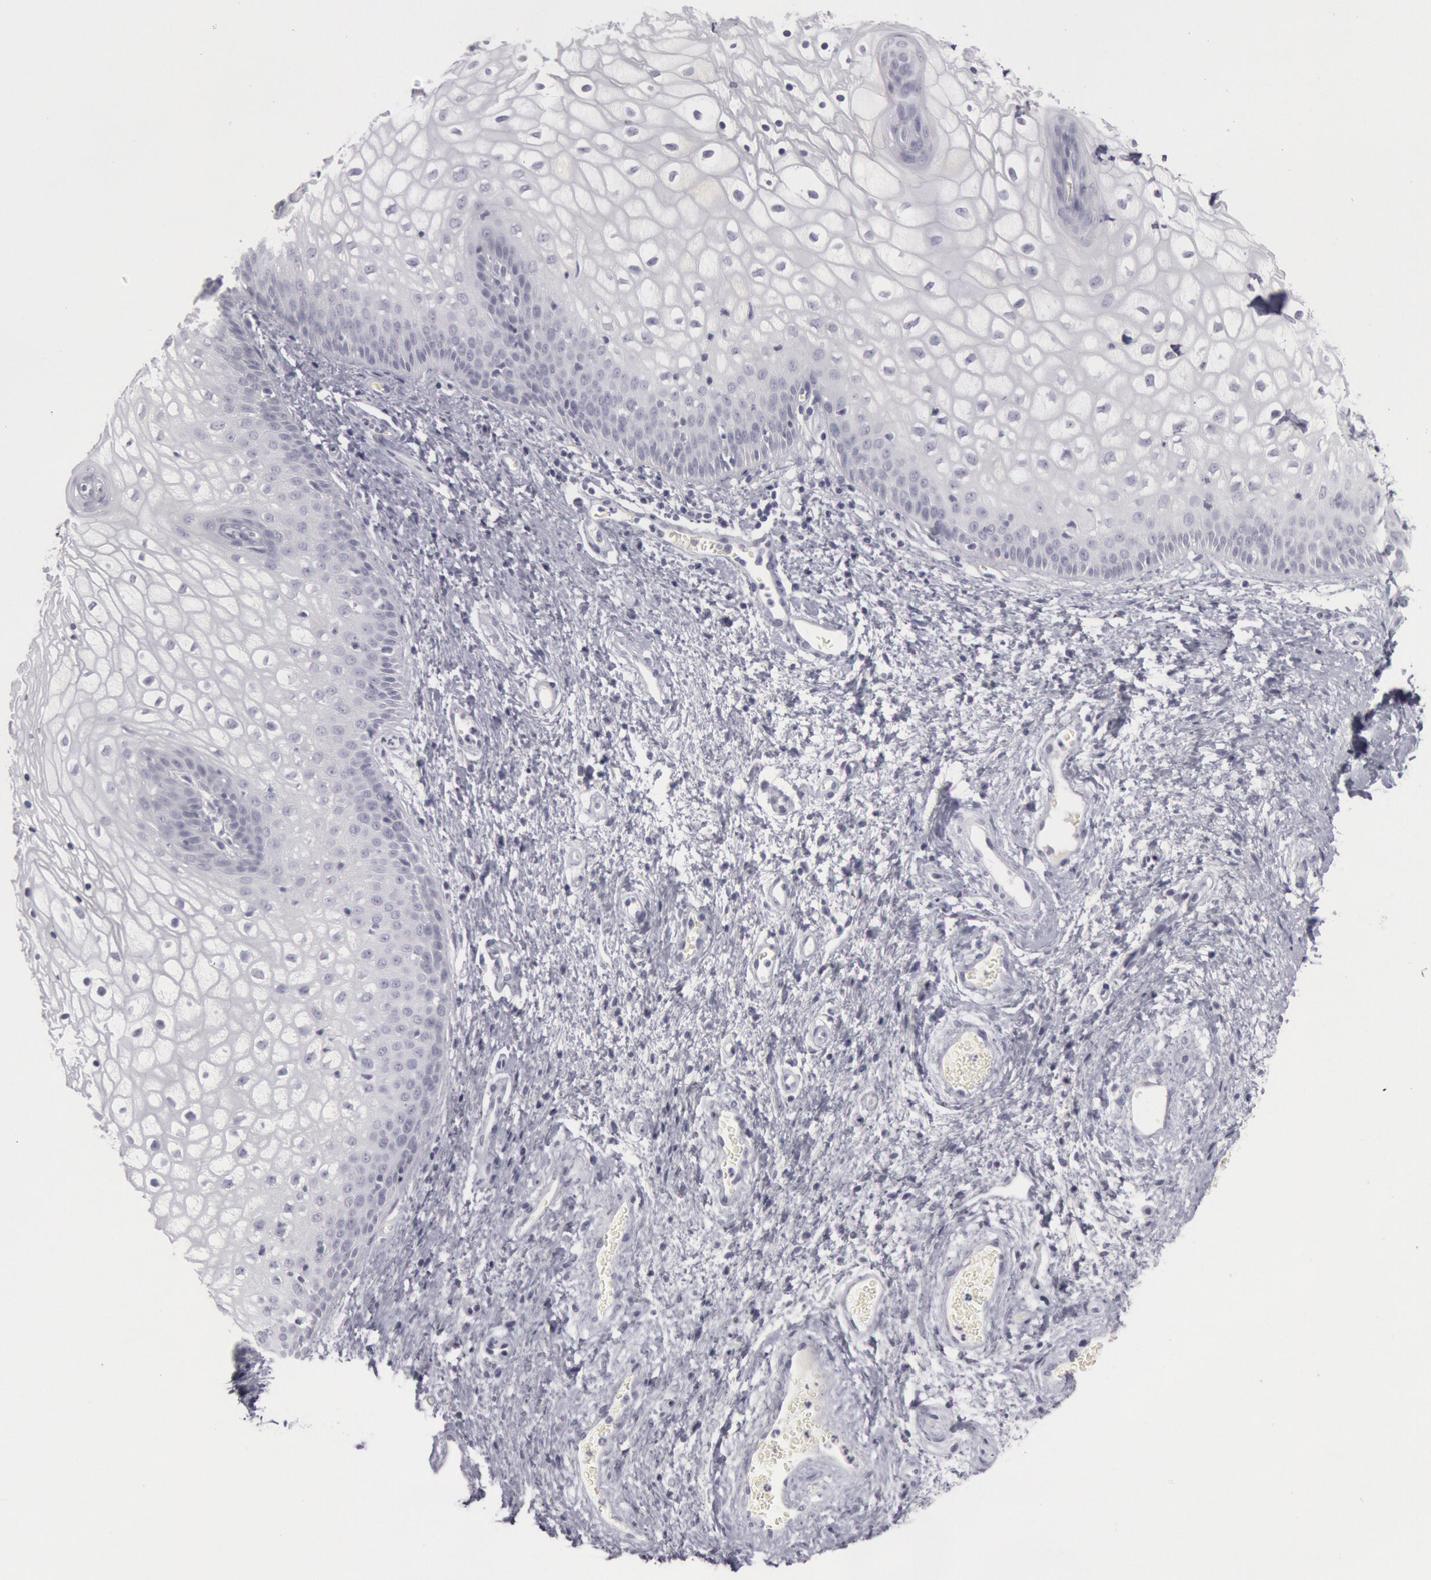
{"staining": {"intensity": "negative", "quantity": "none", "location": "none"}, "tissue": "vagina", "cell_type": "Squamous epithelial cells", "image_type": "normal", "snomed": [{"axis": "morphology", "description": "Normal tissue, NOS"}, {"axis": "topography", "description": "Vagina"}], "caption": "Immunohistochemistry (IHC) histopathology image of benign vagina: human vagina stained with DAB (3,3'-diaminobenzidine) reveals no significant protein expression in squamous epithelial cells.", "gene": "KRT16", "patient": {"sex": "female", "age": 34}}